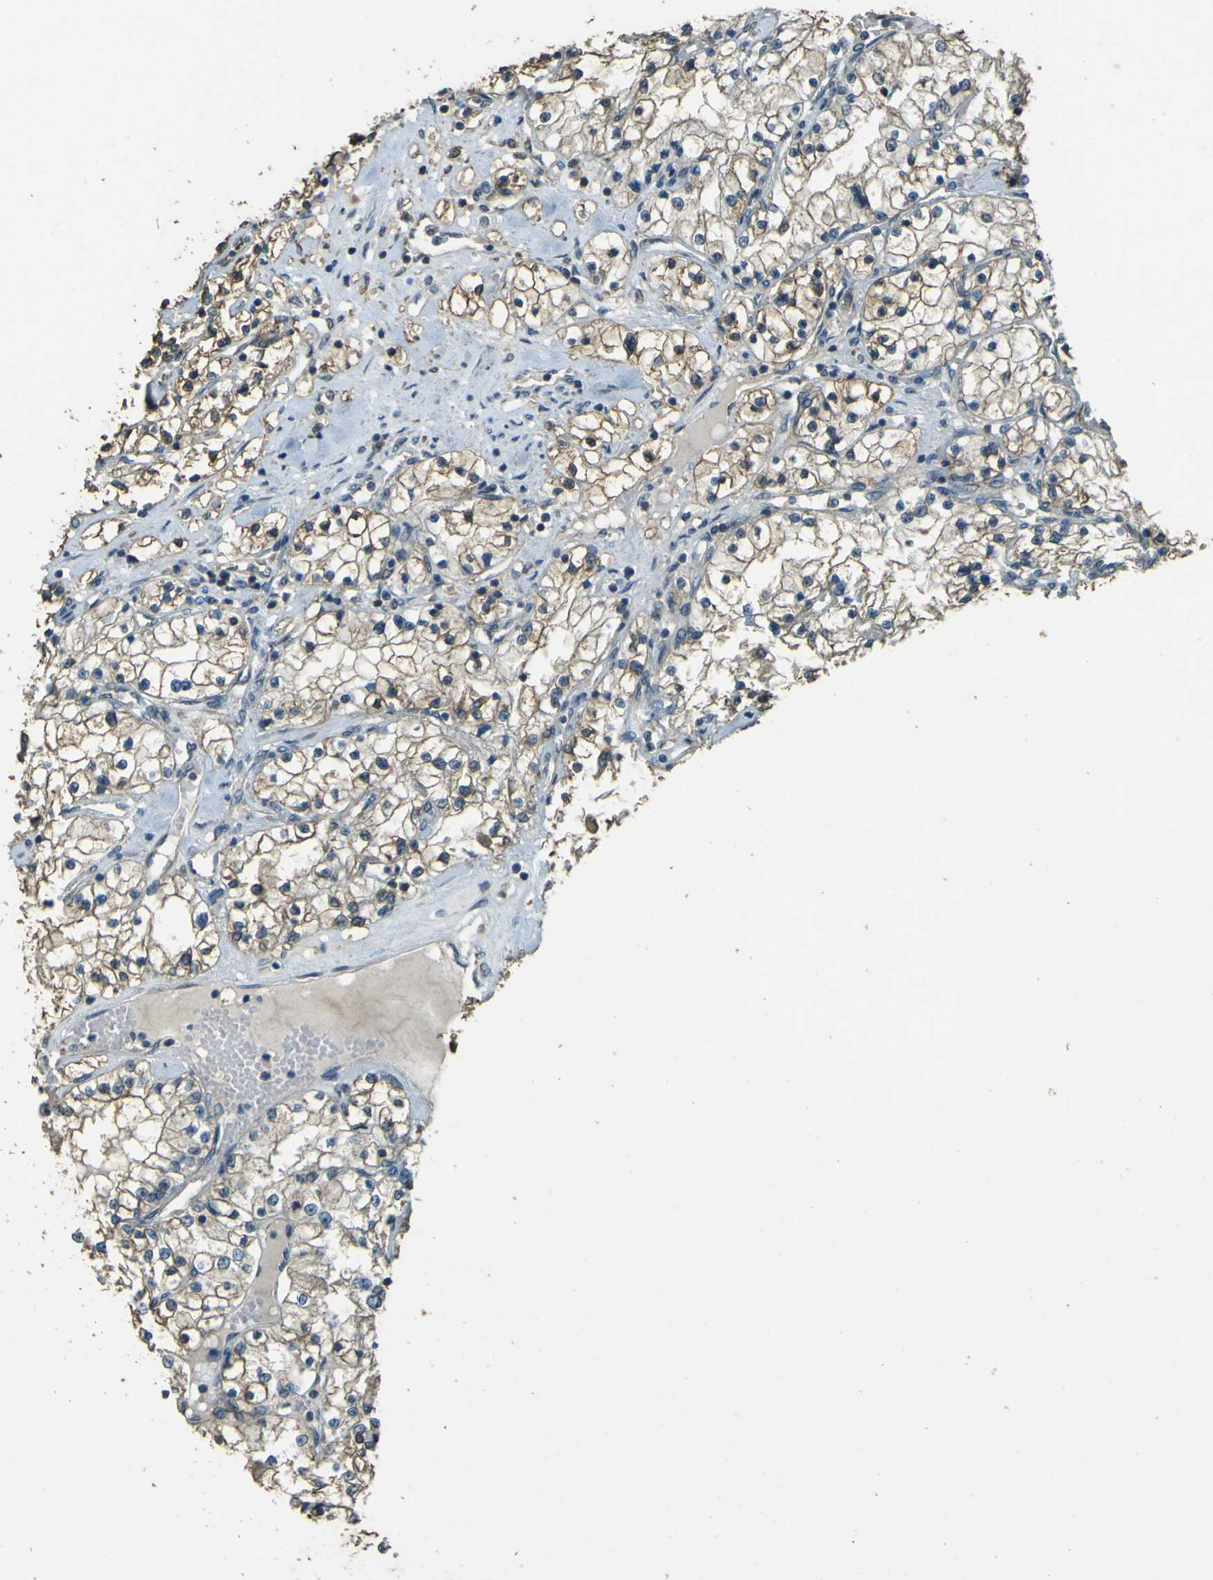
{"staining": {"intensity": "moderate", "quantity": "25%-75%", "location": "cytoplasmic/membranous"}, "tissue": "renal cancer", "cell_type": "Tumor cells", "image_type": "cancer", "snomed": [{"axis": "morphology", "description": "Adenocarcinoma, NOS"}, {"axis": "topography", "description": "Kidney"}], "caption": "Human renal adenocarcinoma stained with a protein marker displays moderate staining in tumor cells.", "gene": "GOLGA1", "patient": {"sex": "male", "age": 68}}